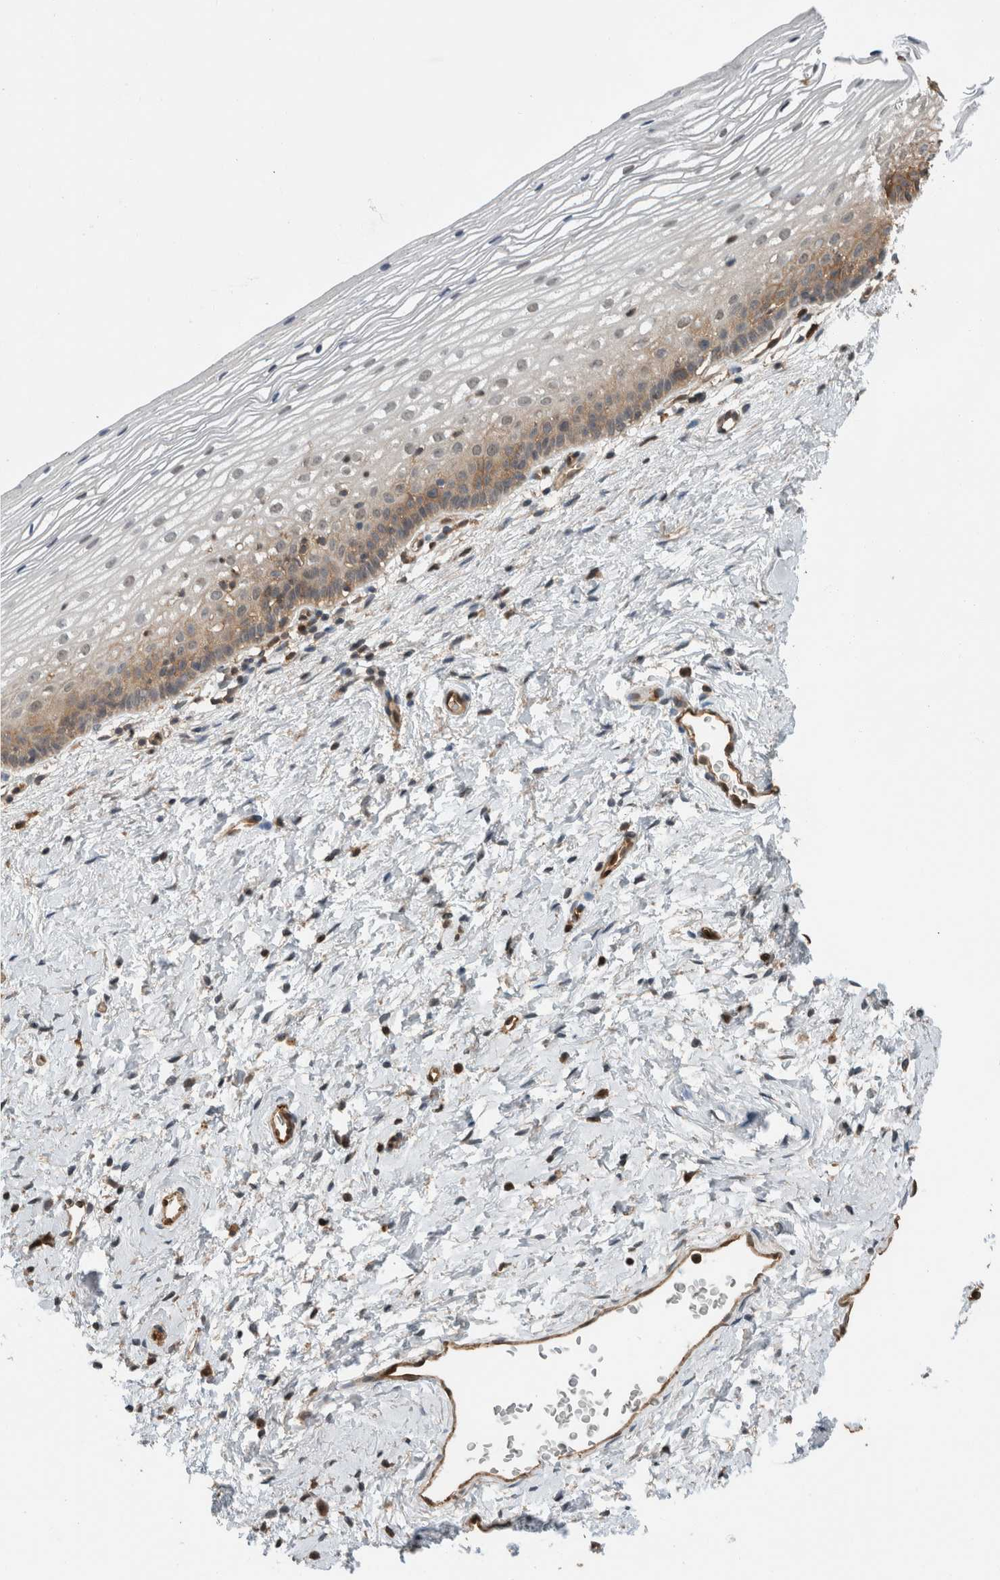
{"staining": {"intensity": "moderate", "quantity": "<25%", "location": "cytoplasmic/membranous"}, "tissue": "cervix", "cell_type": "Glandular cells", "image_type": "normal", "snomed": [{"axis": "morphology", "description": "Normal tissue, NOS"}, {"axis": "topography", "description": "Cervix"}], "caption": "DAB immunohistochemical staining of benign human cervix reveals moderate cytoplasmic/membranous protein positivity in about <25% of glandular cells.", "gene": "PFDN4", "patient": {"sex": "female", "age": 72}}